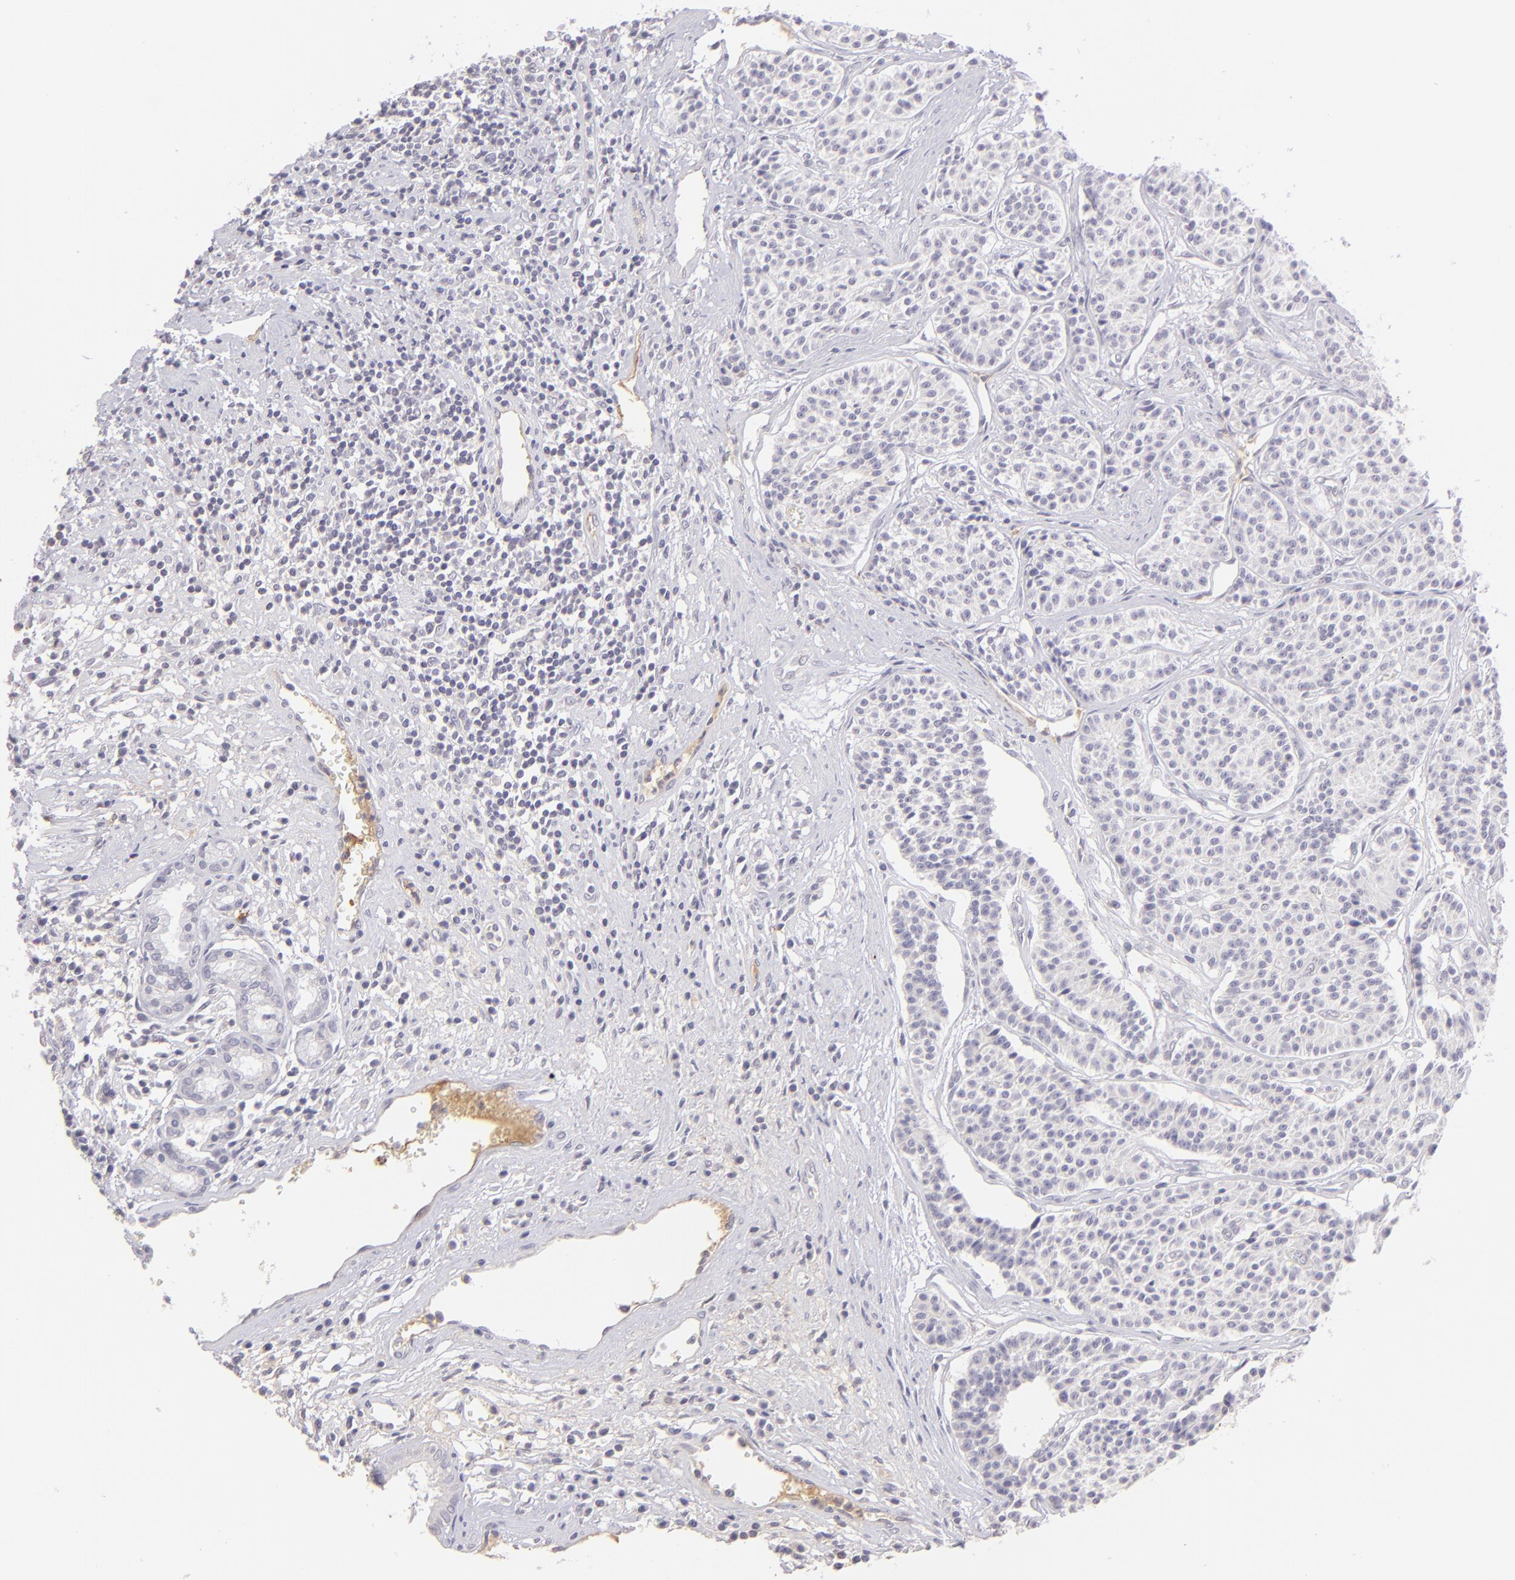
{"staining": {"intensity": "negative", "quantity": "none", "location": "none"}, "tissue": "carcinoid", "cell_type": "Tumor cells", "image_type": "cancer", "snomed": [{"axis": "morphology", "description": "Carcinoid, malignant, NOS"}, {"axis": "topography", "description": "Stomach"}], "caption": "This photomicrograph is of carcinoid stained with immunohistochemistry to label a protein in brown with the nuclei are counter-stained blue. There is no expression in tumor cells.", "gene": "MAGEA1", "patient": {"sex": "female", "age": 76}}